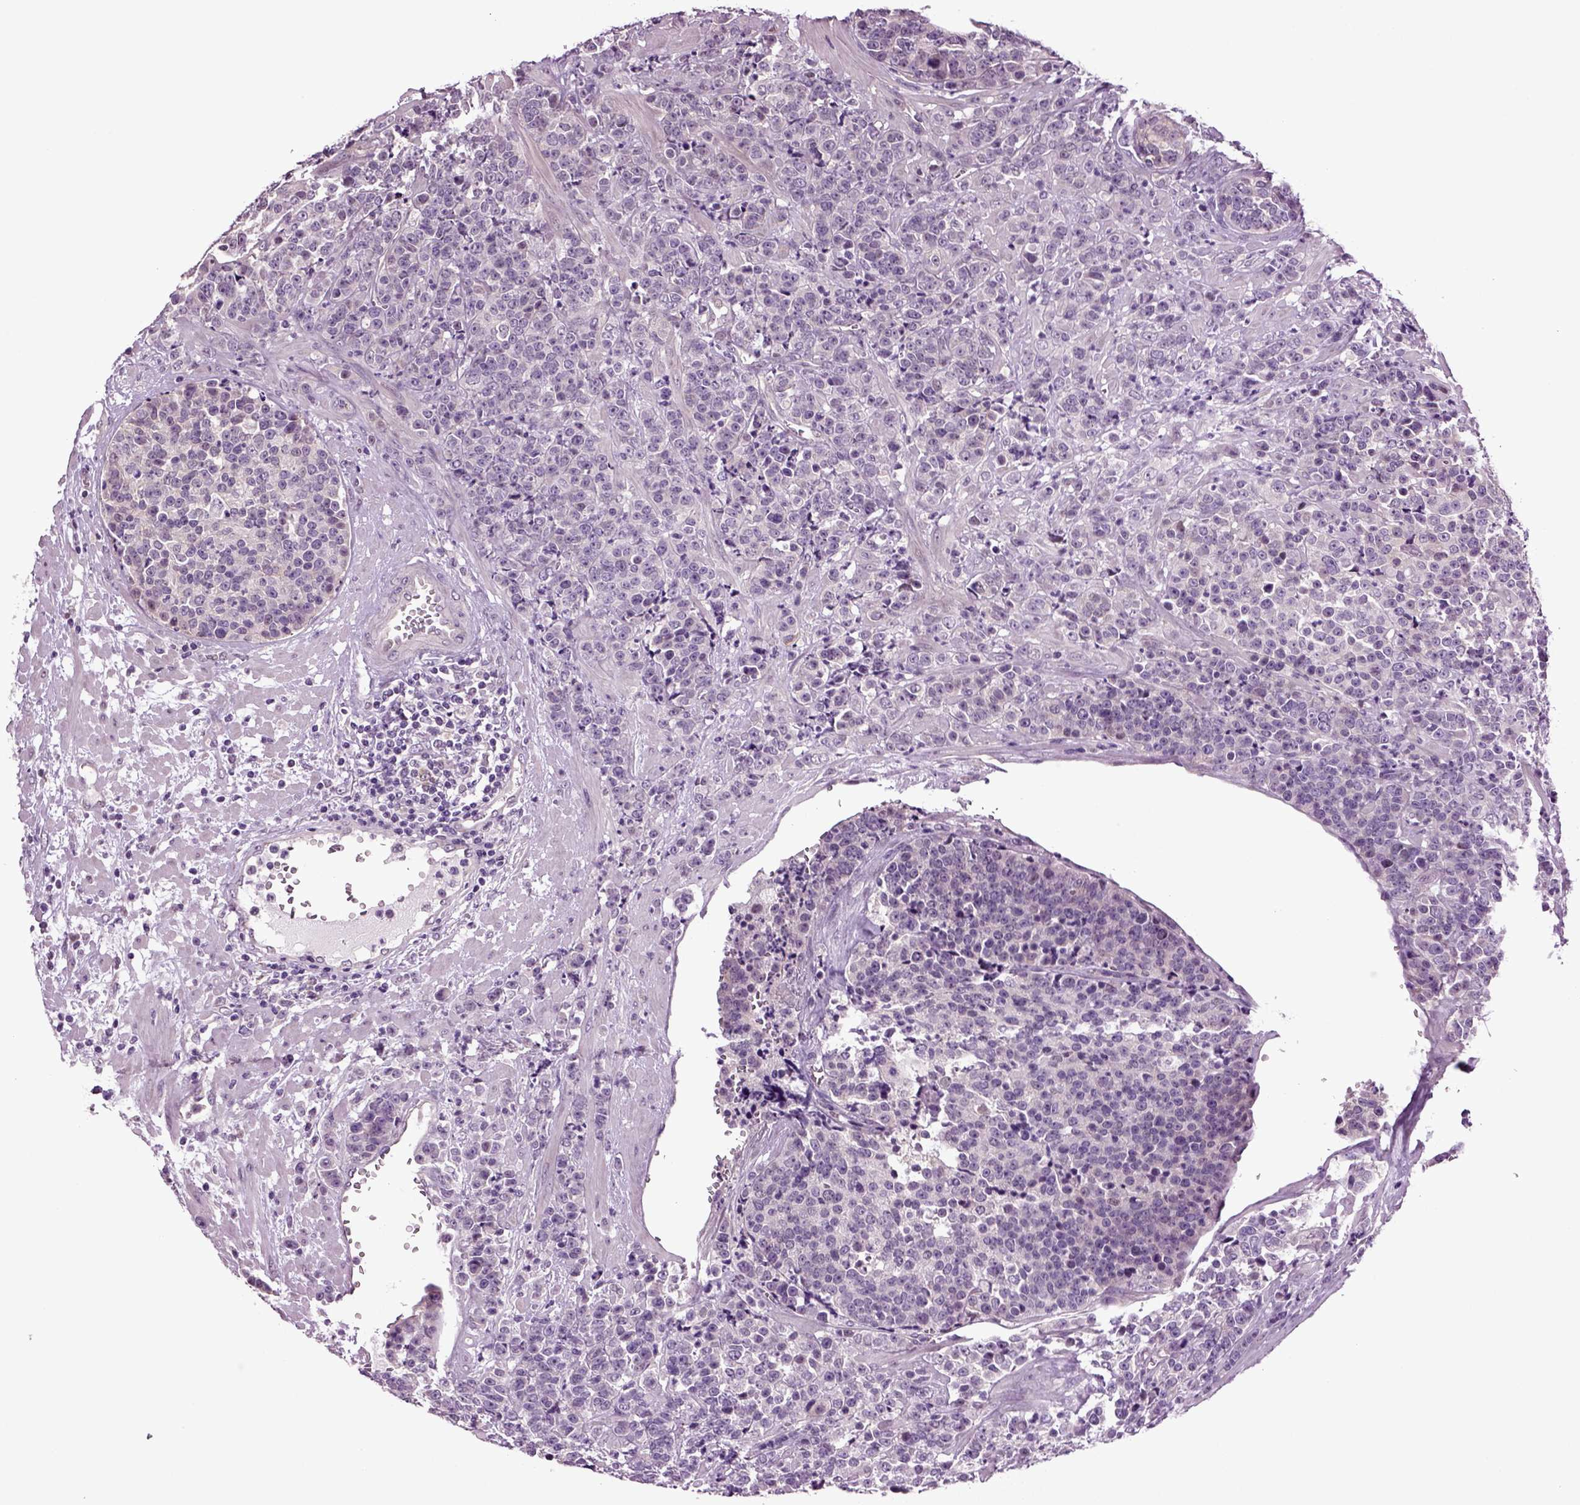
{"staining": {"intensity": "negative", "quantity": "none", "location": "none"}, "tissue": "prostate cancer", "cell_type": "Tumor cells", "image_type": "cancer", "snomed": [{"axis": "morphology", "description": "Adenocarcinoma, NOS"}, {"axis": "topography", "description": "Prostate"}], "caption": "Human prostate adenocarcinoma stained for a protein using immunohistochemistry (IHC) shows no staining in tumor cells.", "gene": "PLCH2", "patient": {"sex": "male", "age": 67}}